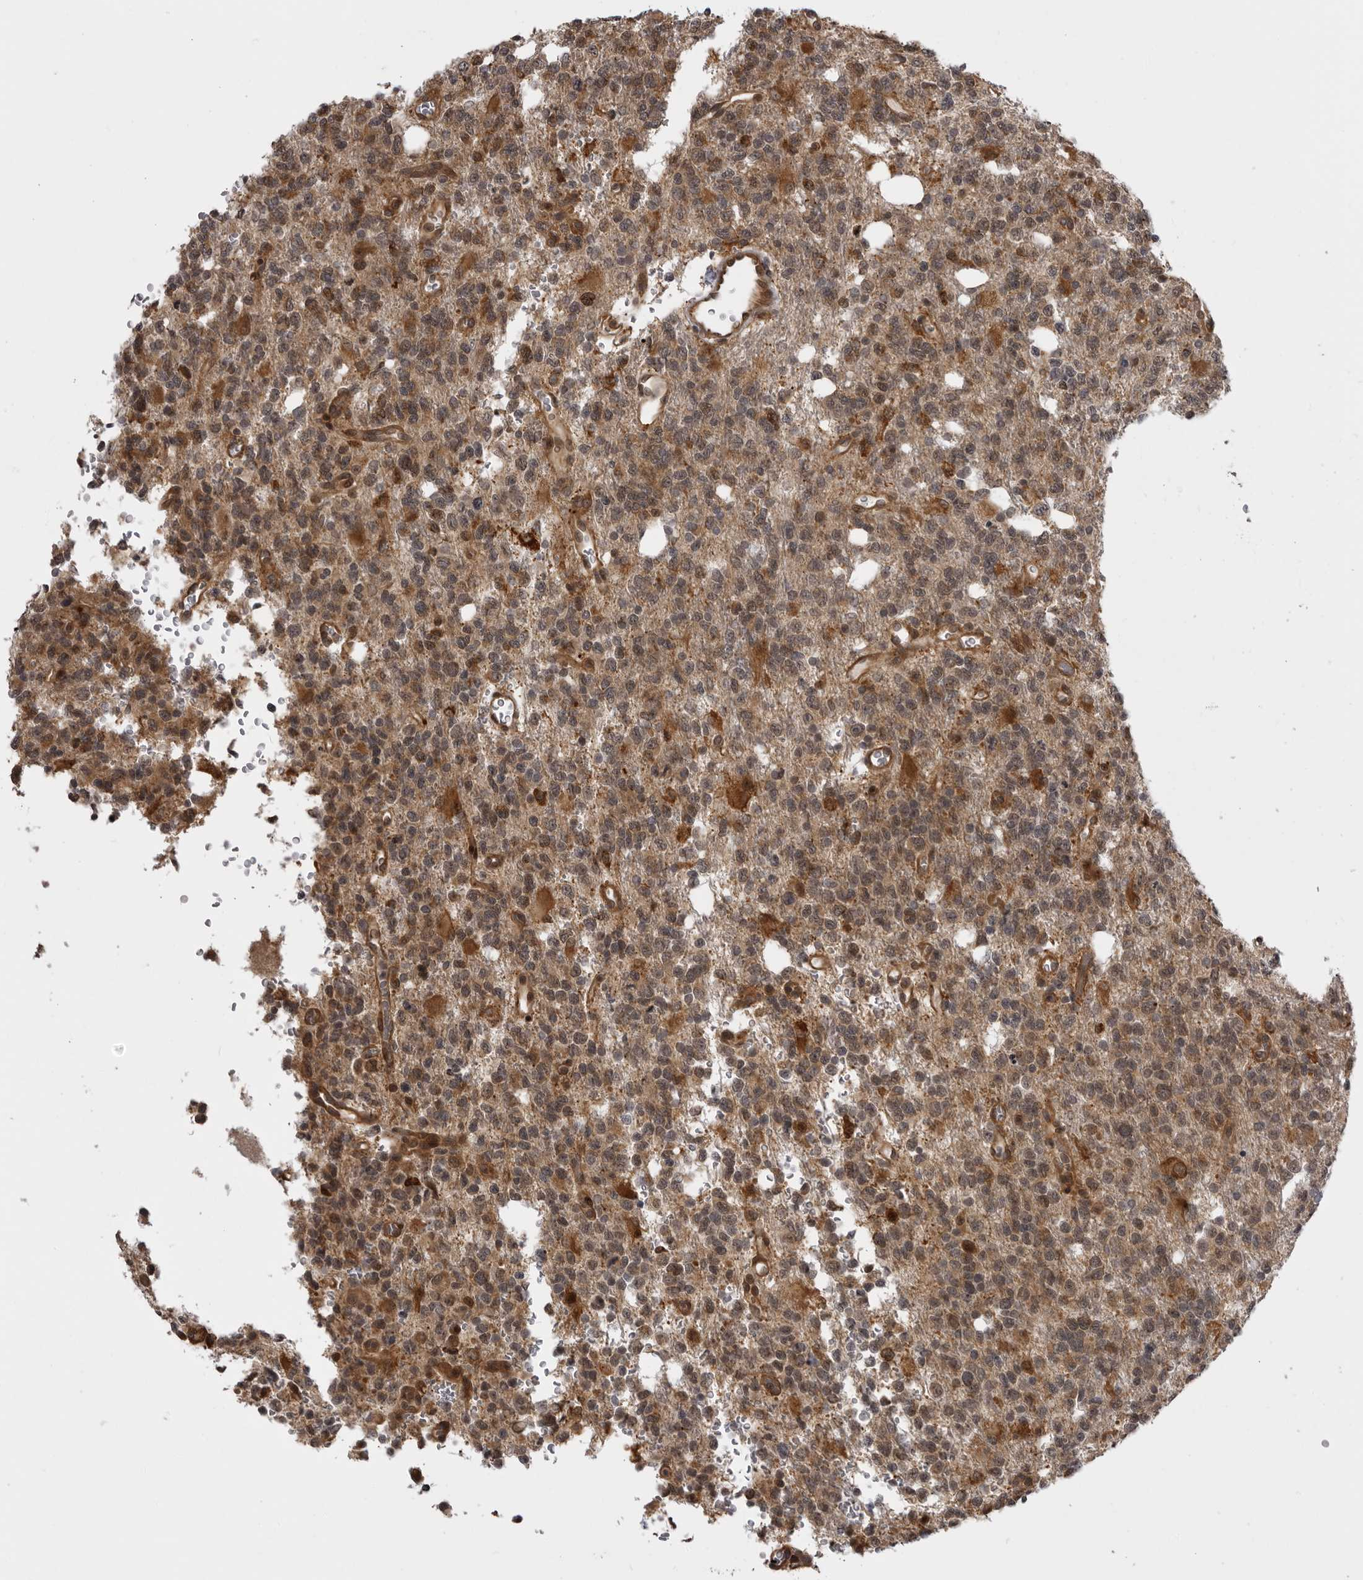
{"staining": {"intensity": "moderate", "quantity": "25%-75%", "location": "cytoplasmic/membranous"}, "tissue": "glioma", "cell_type": "Tumor cells", "image_type": "cancer", "snomed": [{"axis": "morphology", "description": "Glioma, malignant, High grade"}, {"axis": "topography", "description": "Brain"}], "caption": "Human glioma stained for a protein (brown) reveals moderate cytoplasmic/membranous positive positivity in approximately 25%-75% of tumor cells.", "gene": "DNAH14", "patient": {"sex": "female", "age": 62}}